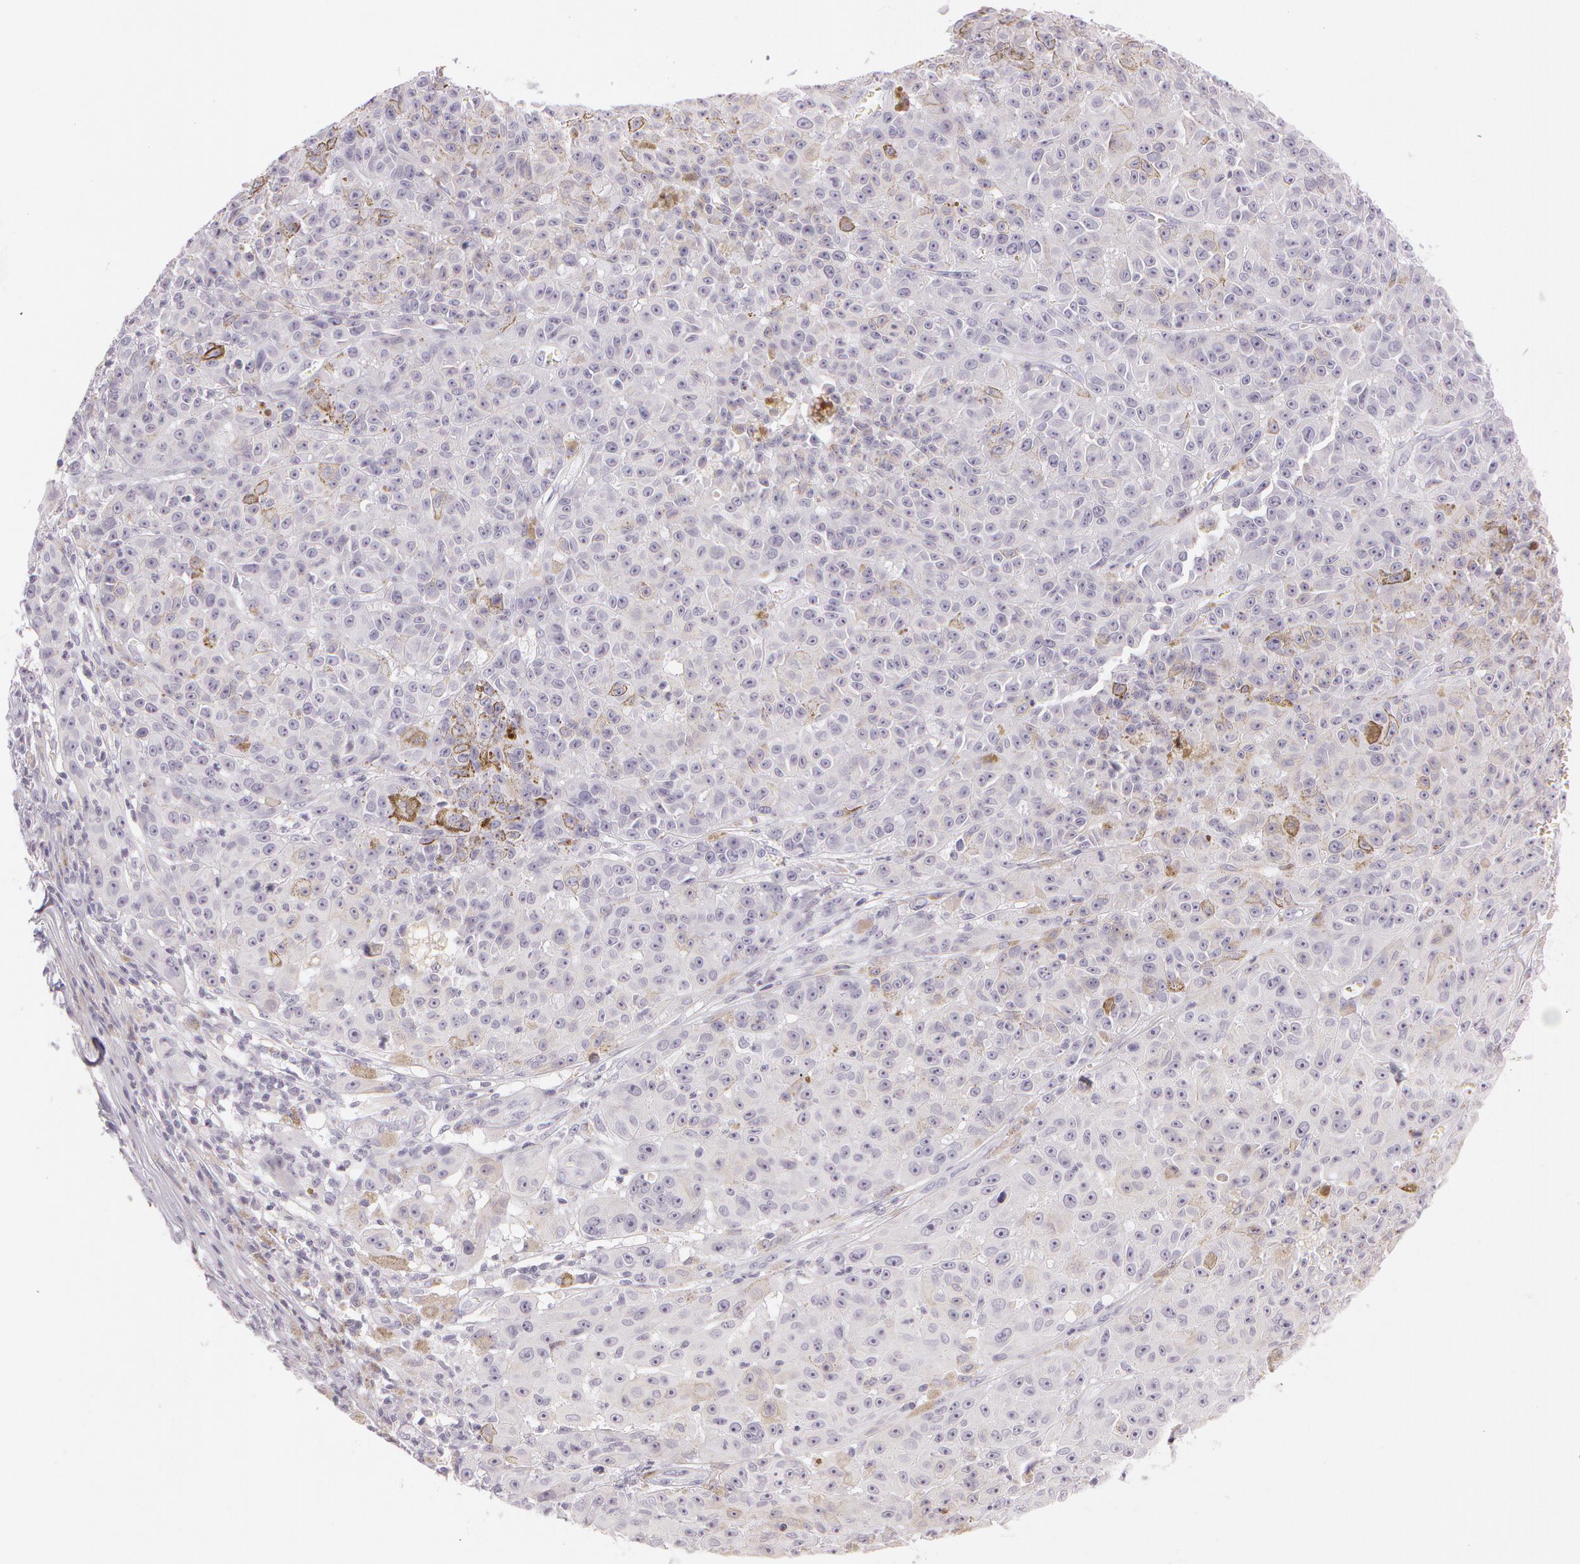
{"staining": {"intensity": "negative", "quantity": "none", "location": "none"}, "tissue": "melanoma", "cell_type": "Tumor cells", "image_type": "cancer", "snomed": [{"axis": "morphology", "description": "Malignant melanoma, NOS"}, {"axis": "topography", "description": "Skin"}], "caption": "Image shows no significant protein expression in tumor cells of malignant melanoma.", "gene": "OTC", "patient": {"sex": "male", "age": 64}}